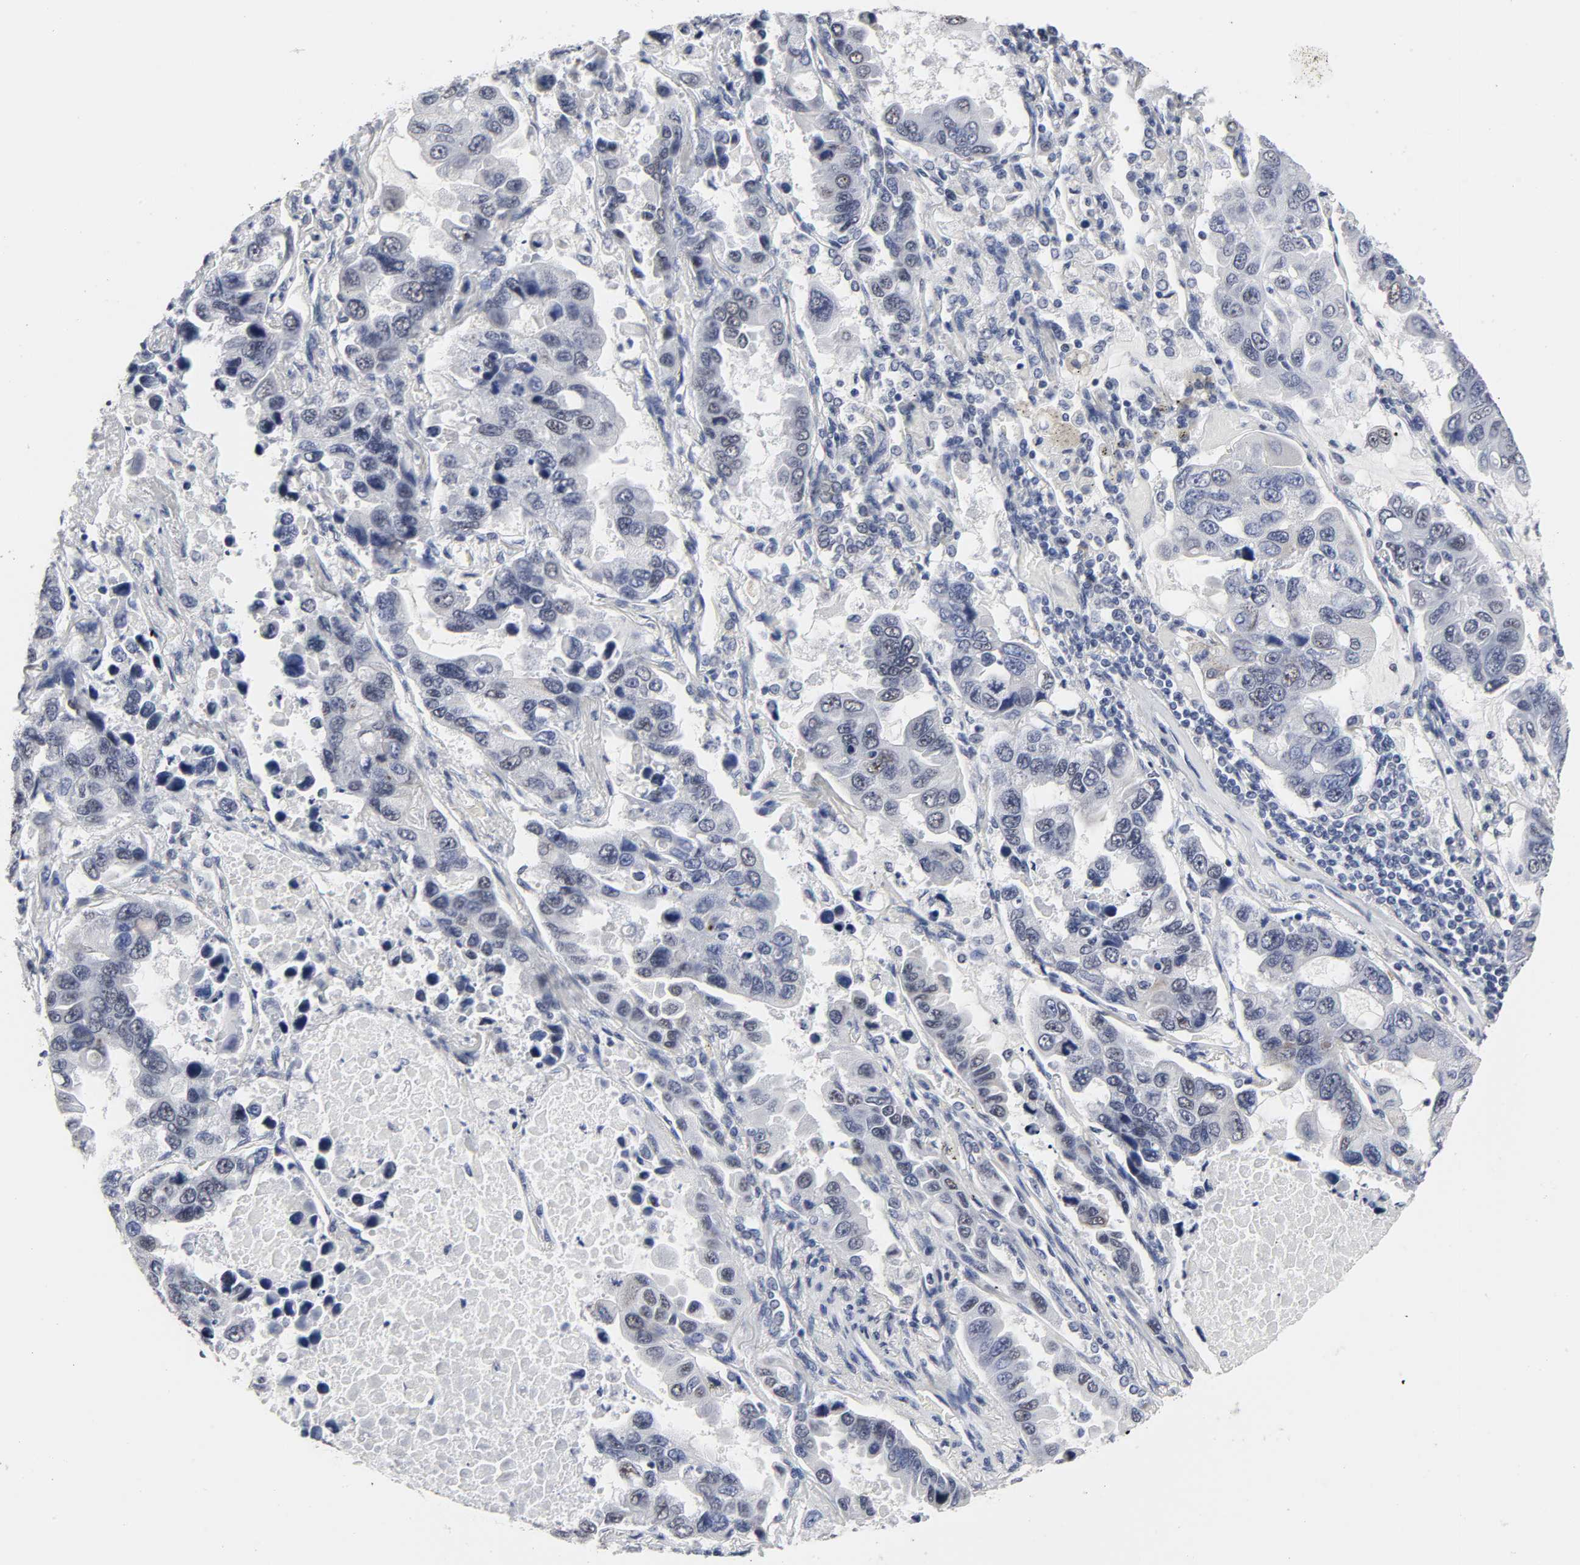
{"staining": {"intensity": "negative", "quantity": "none", "location": "none"}, "tissue": "lung cancer", "cell_type": "Tumor cells", "image_type": "cancer", "snomed": [{"axis": "morphology", "description": "Adenocarcinoma, NOS"}, {"axis": "topography", "description": "Lung"}], "caption": "Protein analysis of lung cancer shows no significant positivity in tumor cells.", "gene": "GRHL2", "patient": {"sex": "male", "age": 64}}